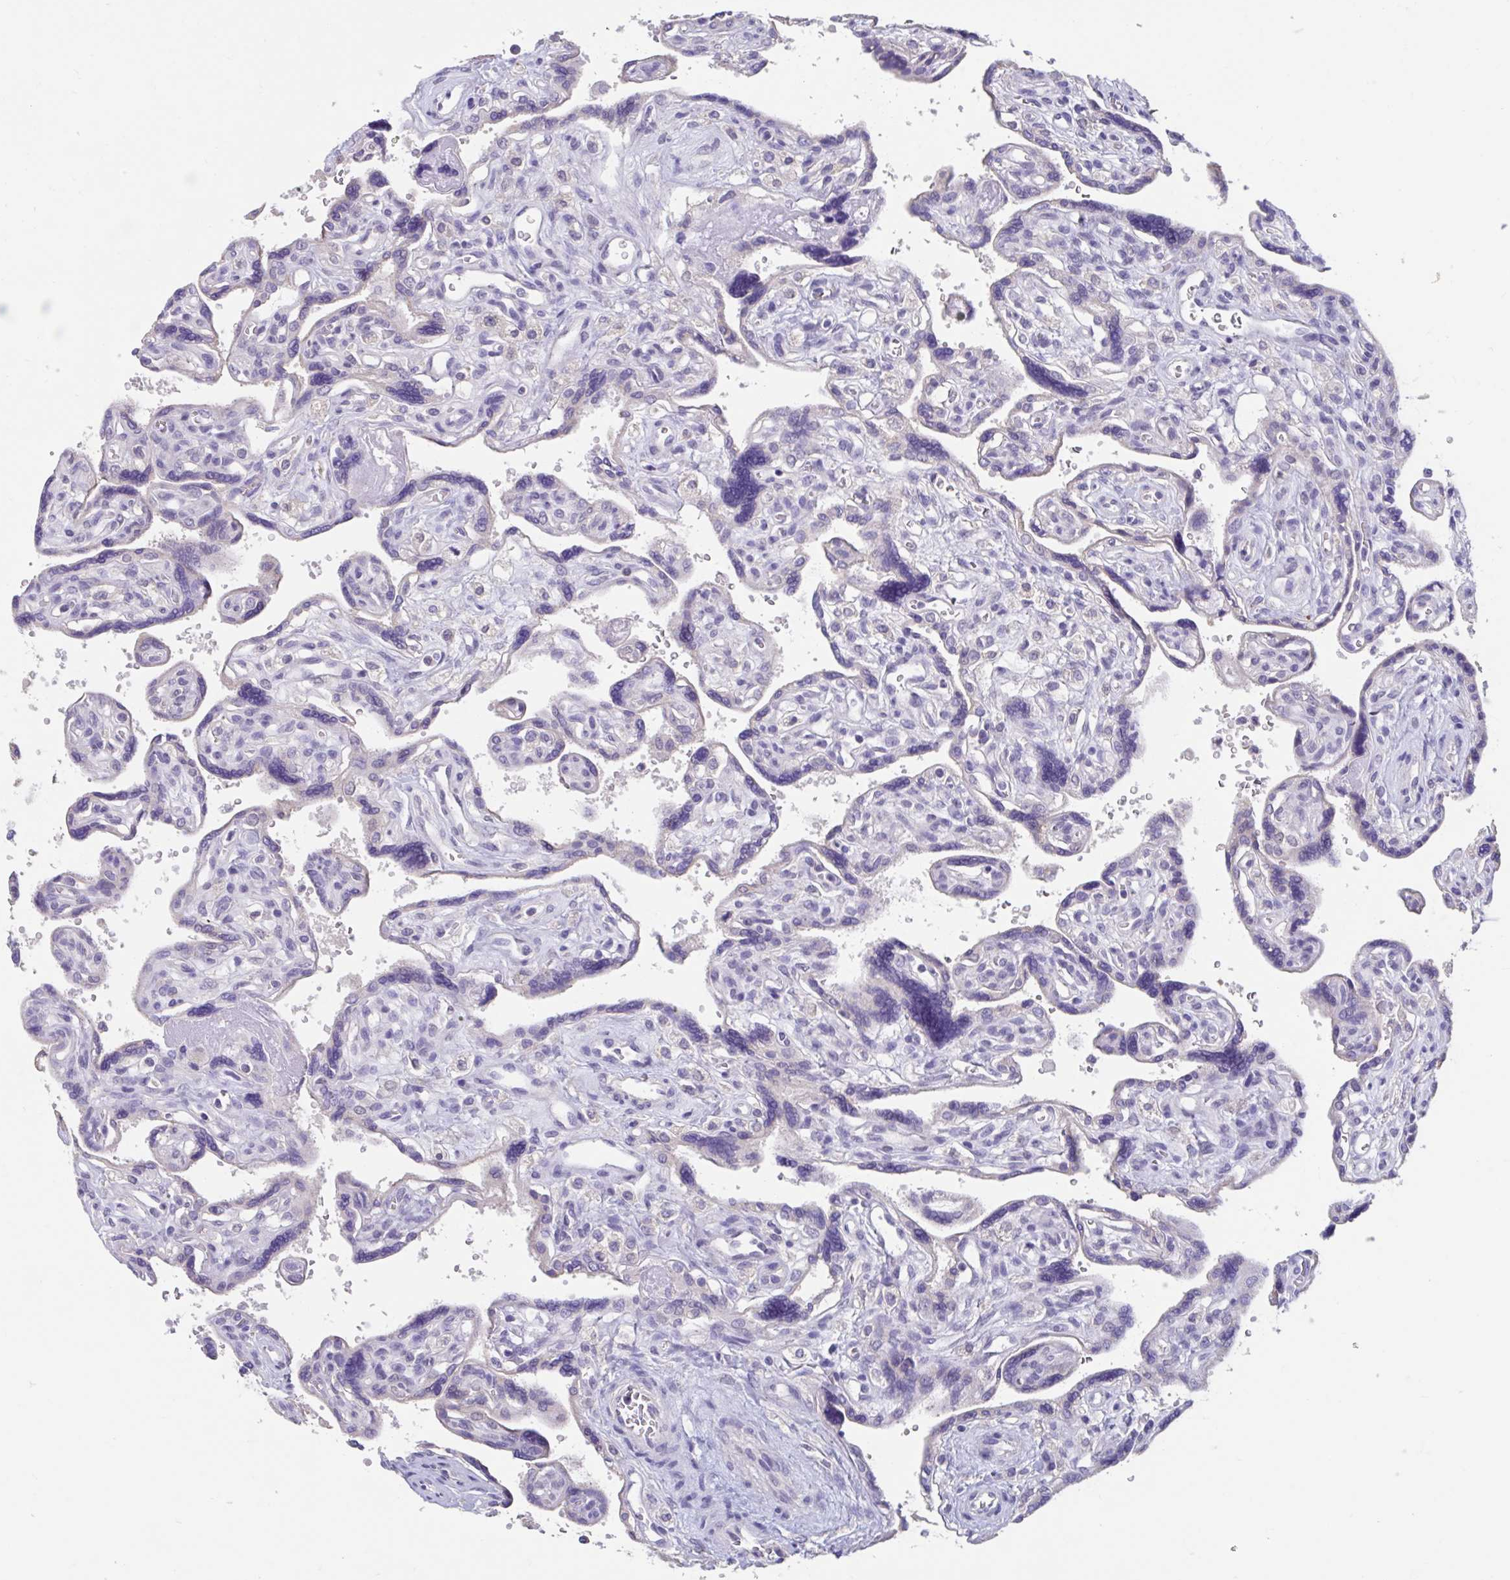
{"staining": {"intensity": "negative", "quantity": "none", "location": "none"}, "tissue": "placenta", "cell_type": "Trophoblastic cells", "image_type": "normal", "snomed": [{"axis": "morphology", "description": "Normal tissue, NOS"}, {"axis": "topography", "description": "Placenta"}], "caption": "Normal placenta was stained to show a protein in brown. There is no significant positivity in trophoblastic cells. (Stains: DAB IHC with hematoxylin counter stain, Microscopy: brightfield microscopy at high magnification).", "gene": "GPR162", "patient": {"sex": "female", "age": 39}}